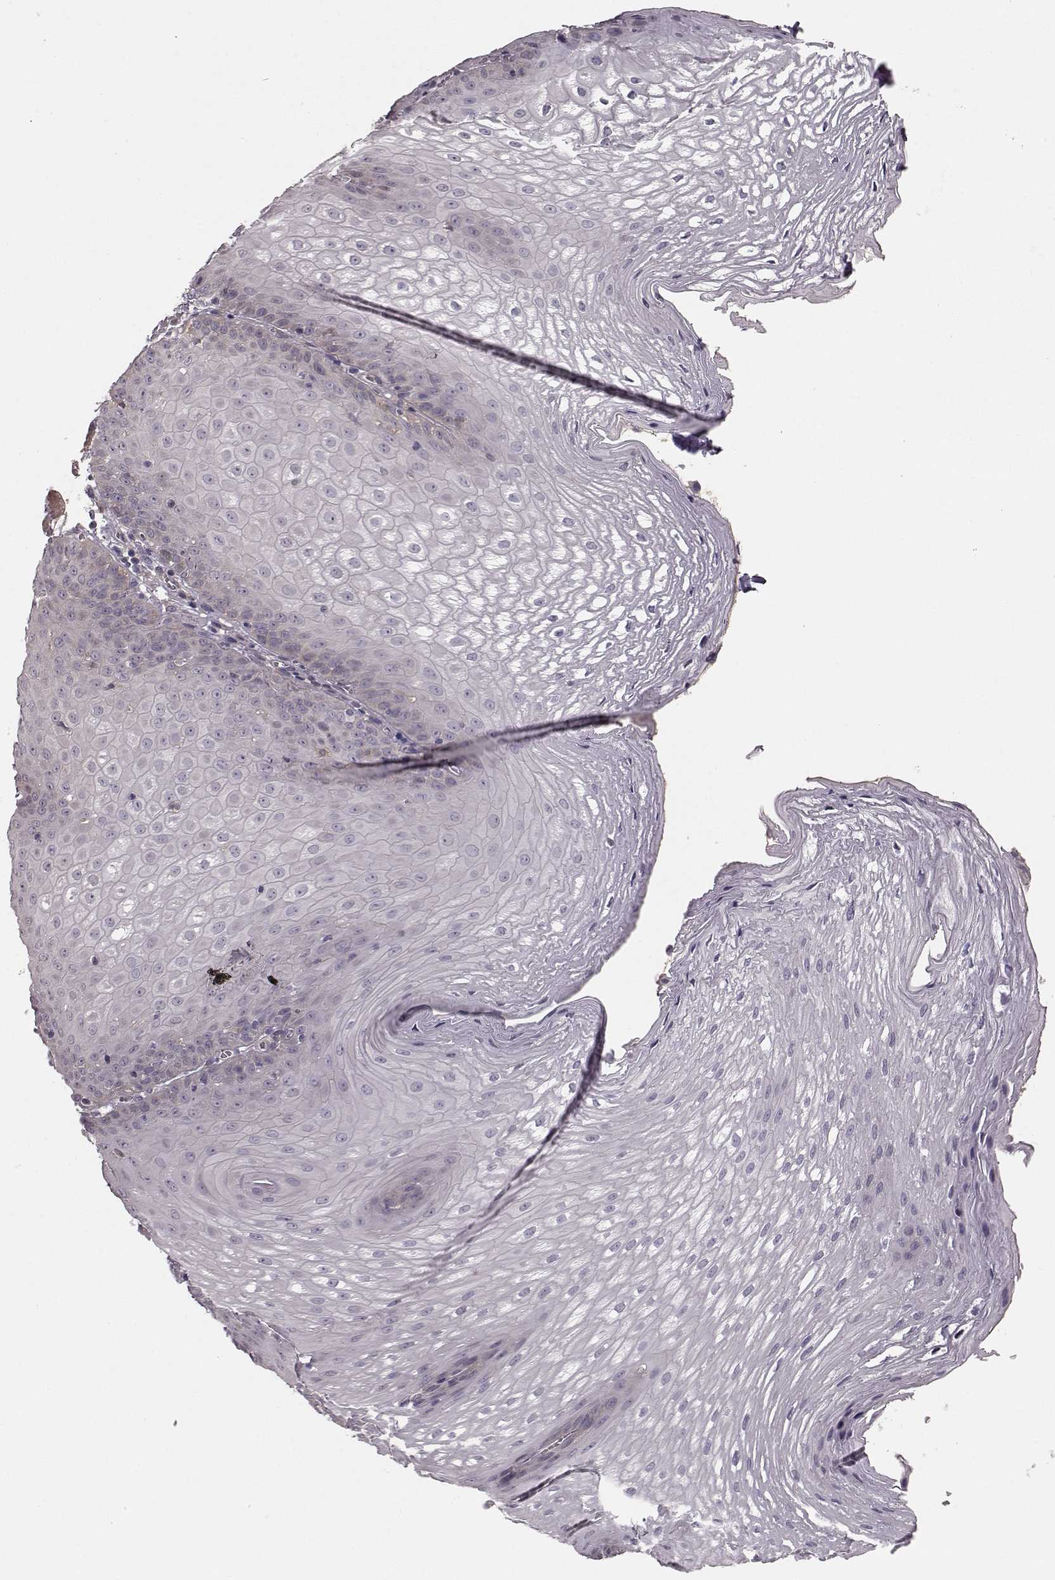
{"staining": {"intensity": "negative", "quantity": "none", "location": "none"}, "tissue": "esophagus", "cell_type": "Squamous epithelial cells", "image_type": "normal", "snomed": [{"axis": "morphology", "description": "Normal tissue, NOS"}, {"axis": "topography", "description": "Esophagus"}], "caption": "Esophagus stained for a protein using immunohistochemistry (IHC) displays no staining squamous epithelial cells.", "gene": "GPR50", "patient": {"sex": "male", "age": 72}}